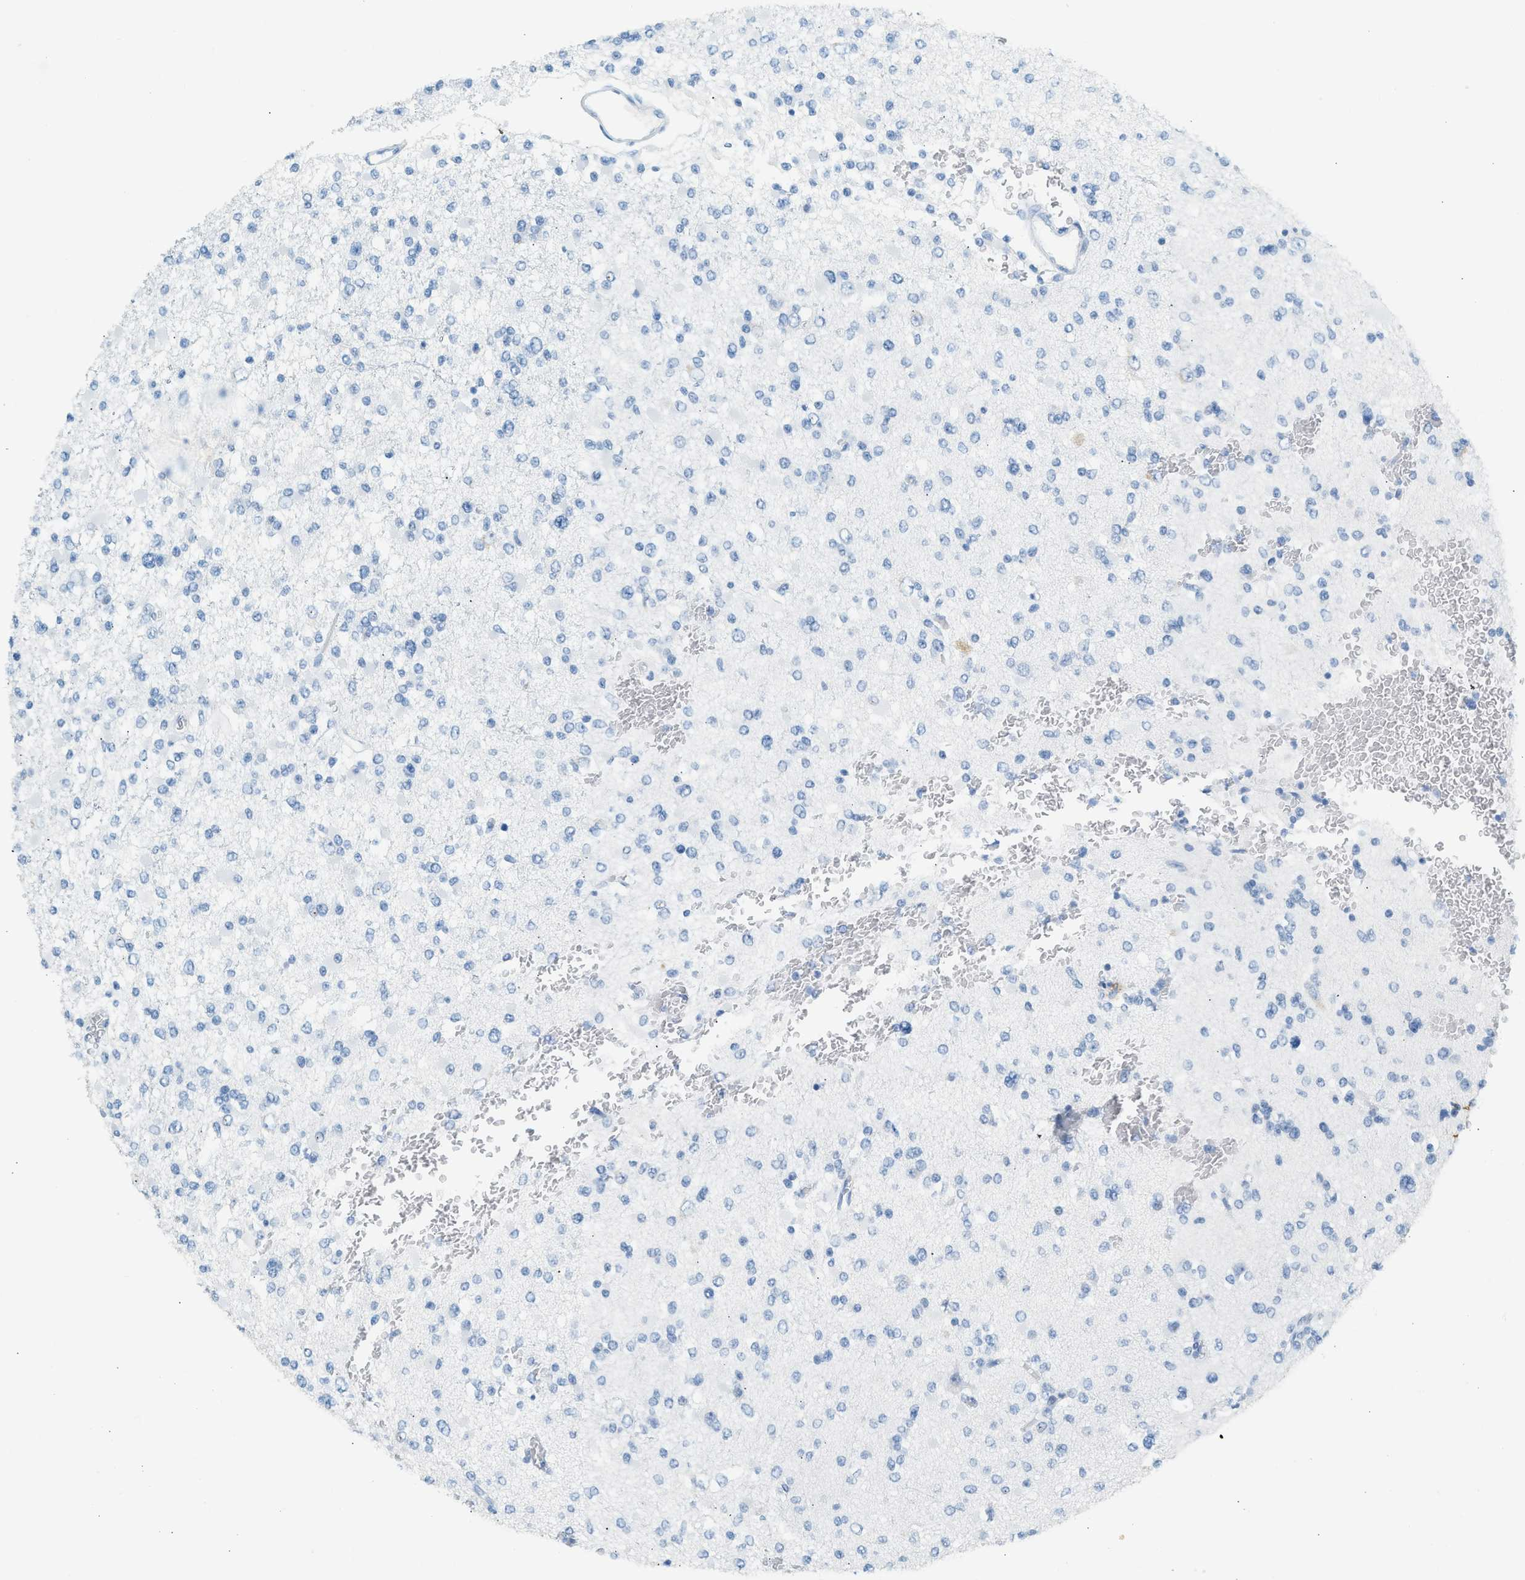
{"staining": {"intensity": "negative", "quantity": "none", "location": "none"}, "tissue": "glioma", "cell_type": "Tumor cells", "image_type": "cancer", "snomed": [{"axis": "morphology", "description": "Glioma, malignant, Low grade"}, {"axis": "topography", "description": "Brain"}], "caption": "DAB immunohistochemical staining of human glioma shows no significant positivity in tumor cells.", "gene": "HHATL", "patient": {"sex": "female", "age": 22}}